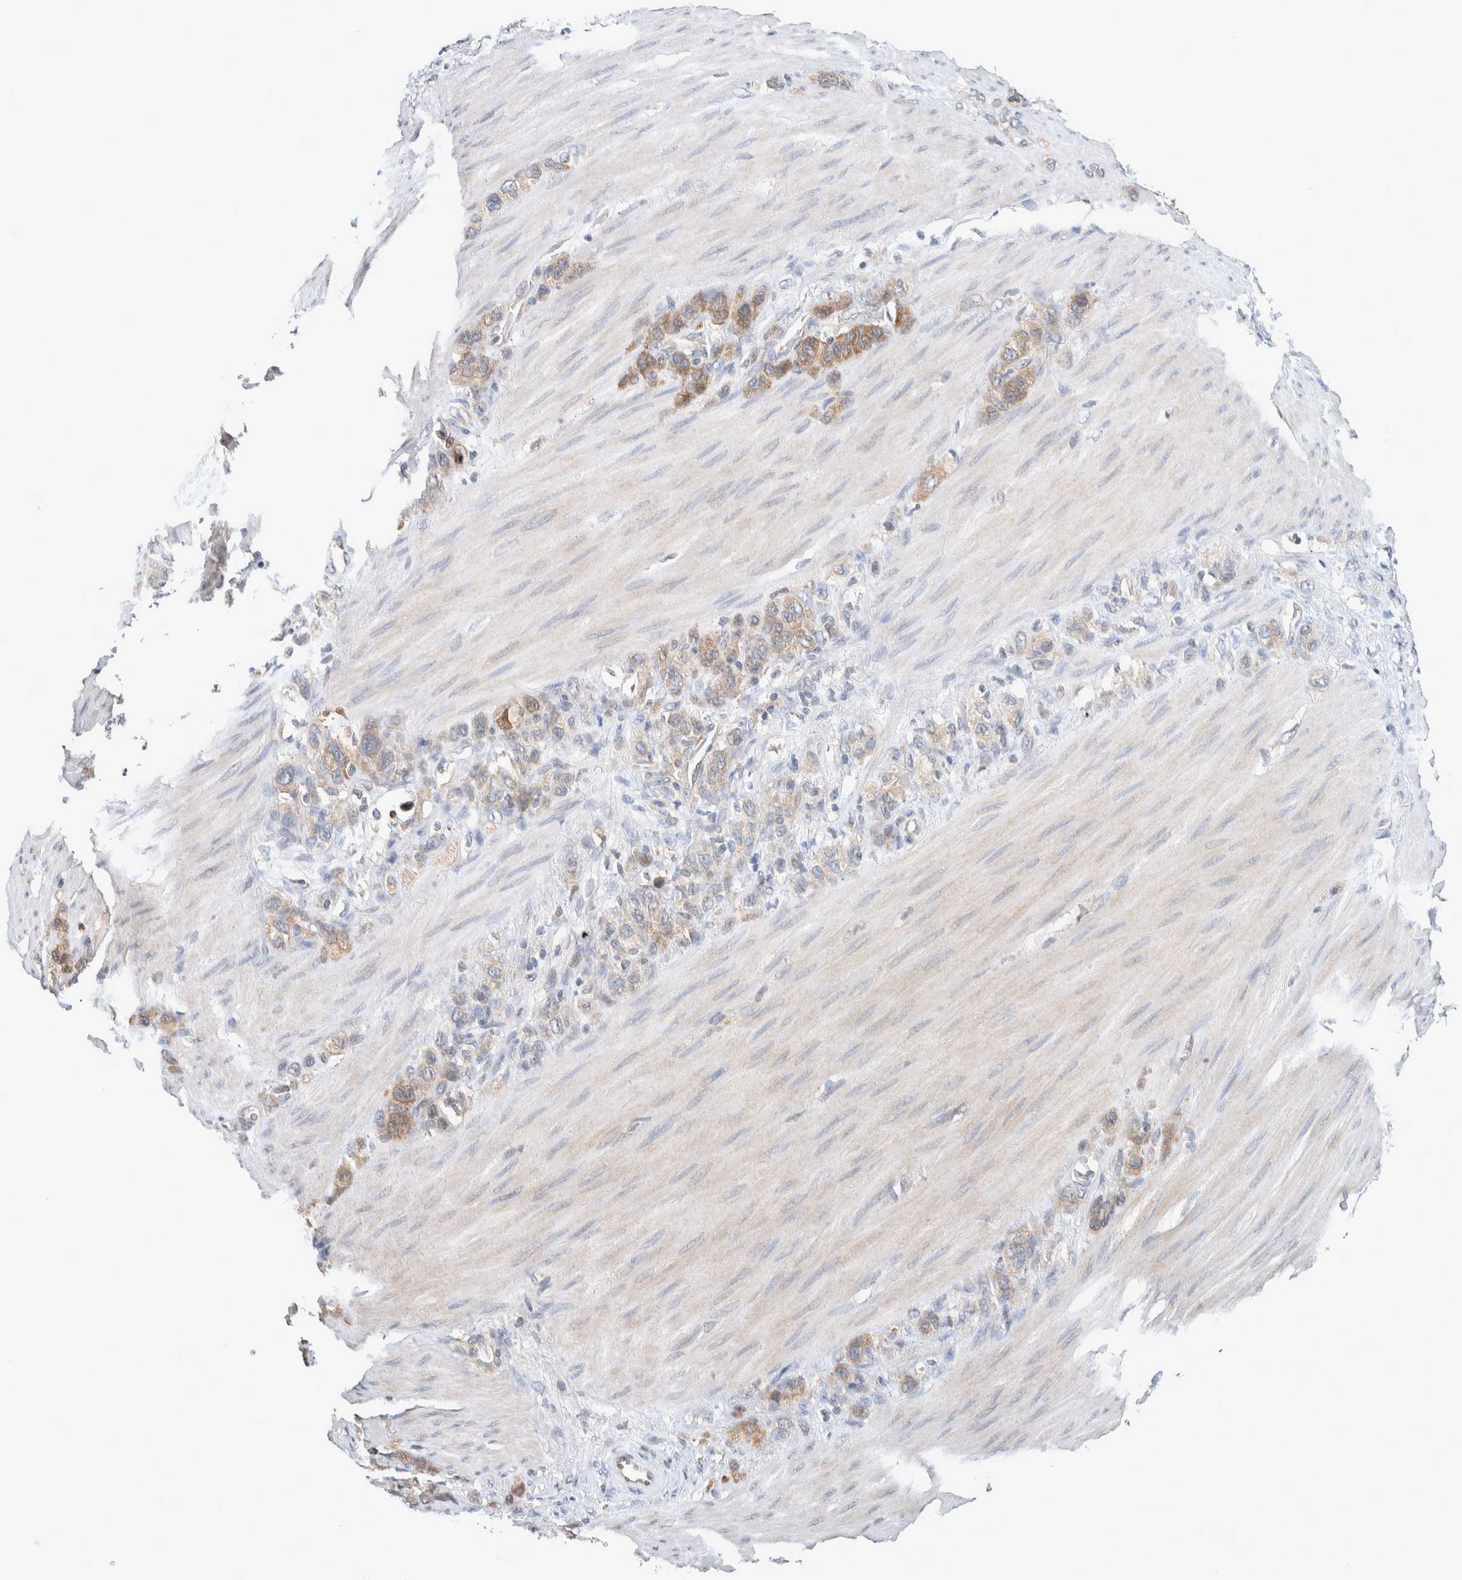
{"staining": {"intensity": "moderate", "quantity": ">75%", "location": "cytoplasmic/membranous"}, "tissue": "stomach cancer", "cell_type": "Tumor cells", "image_type": "cancer", "snomed": [{"axis": "morphology", "description": "Adenocarcinoma, NOS"}, {"axis": "morphology", "description": "Adenocarcinoma, High grade"}, {"axis": "topography", "description": "Stomach, upper"}, {"axis": "topography", "description": "Stomach, lower"}], "caption": "Immunohistochemistry (IHC) staining of stomach adenocarcinoma, which reveals medium levels of moderate cytoplasmic/membranous staining in approximately >75% of tumor cells indicating moderate cytoplasmic/membranous protein staining. The staining was performed using DAB (brown) for protein detection and nuclei were counterstained in hematoxylin (blue).", "gene": "XPNPEP1", "patient": {"sex": "female", "age": 65}}